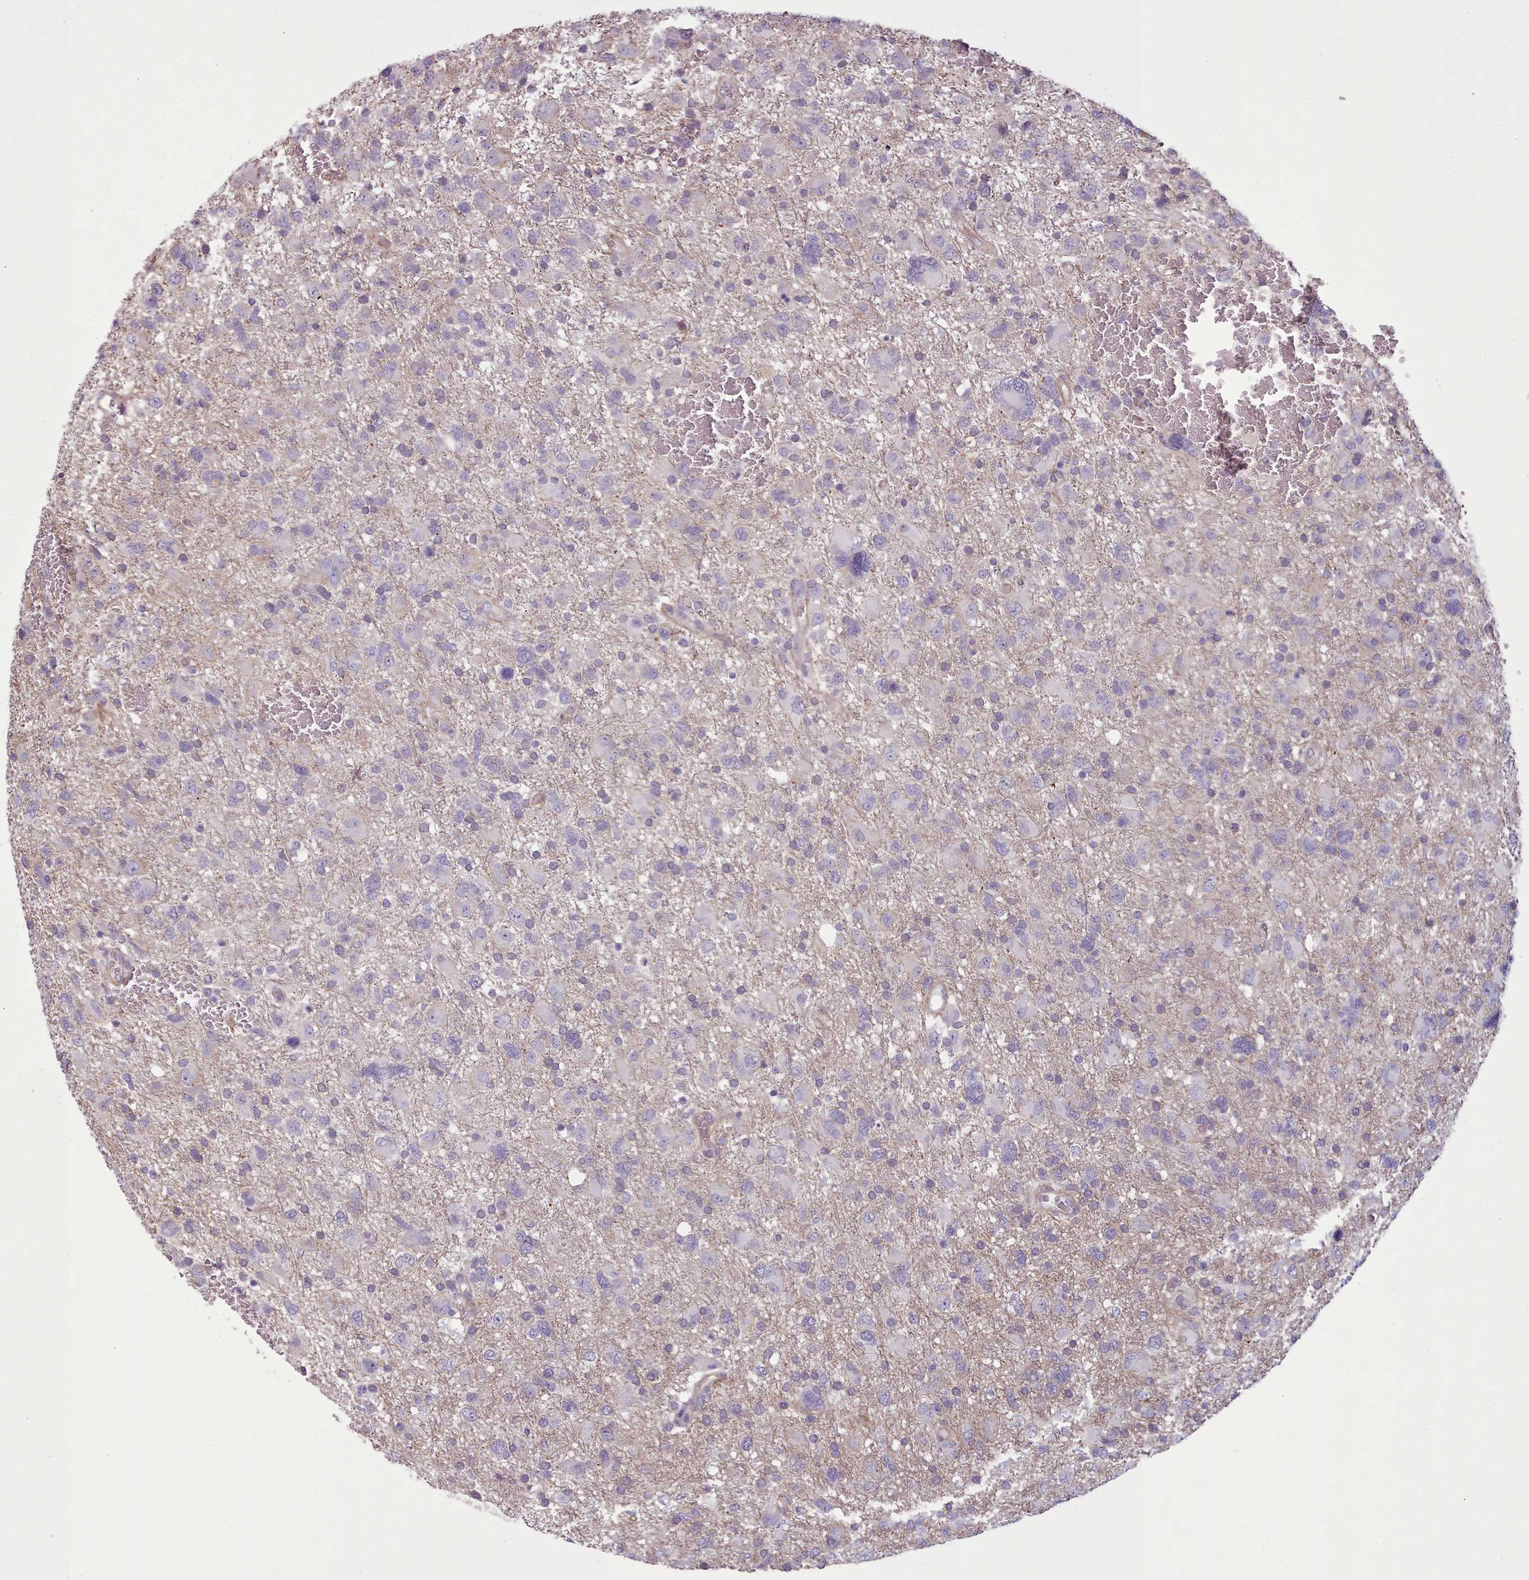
{"staining": {"intensity": "negative", "quantity": "none", "location": "none"}, "tissue": "glioma", "cell_type": "Tumor cells", "image_type": "cancer", "snomed": [{"axis": "morphology", "description": "Glioma, malignant, High grade"}, {"axis": "topography", "description": "Brain"}], "caption": "Immunohistochemical staining of human high-grade glioma (malignant) reveals no significant positivity in tumor cells.", "gene": "PLD4", "patient": {"sex": "male", "age": 61}}